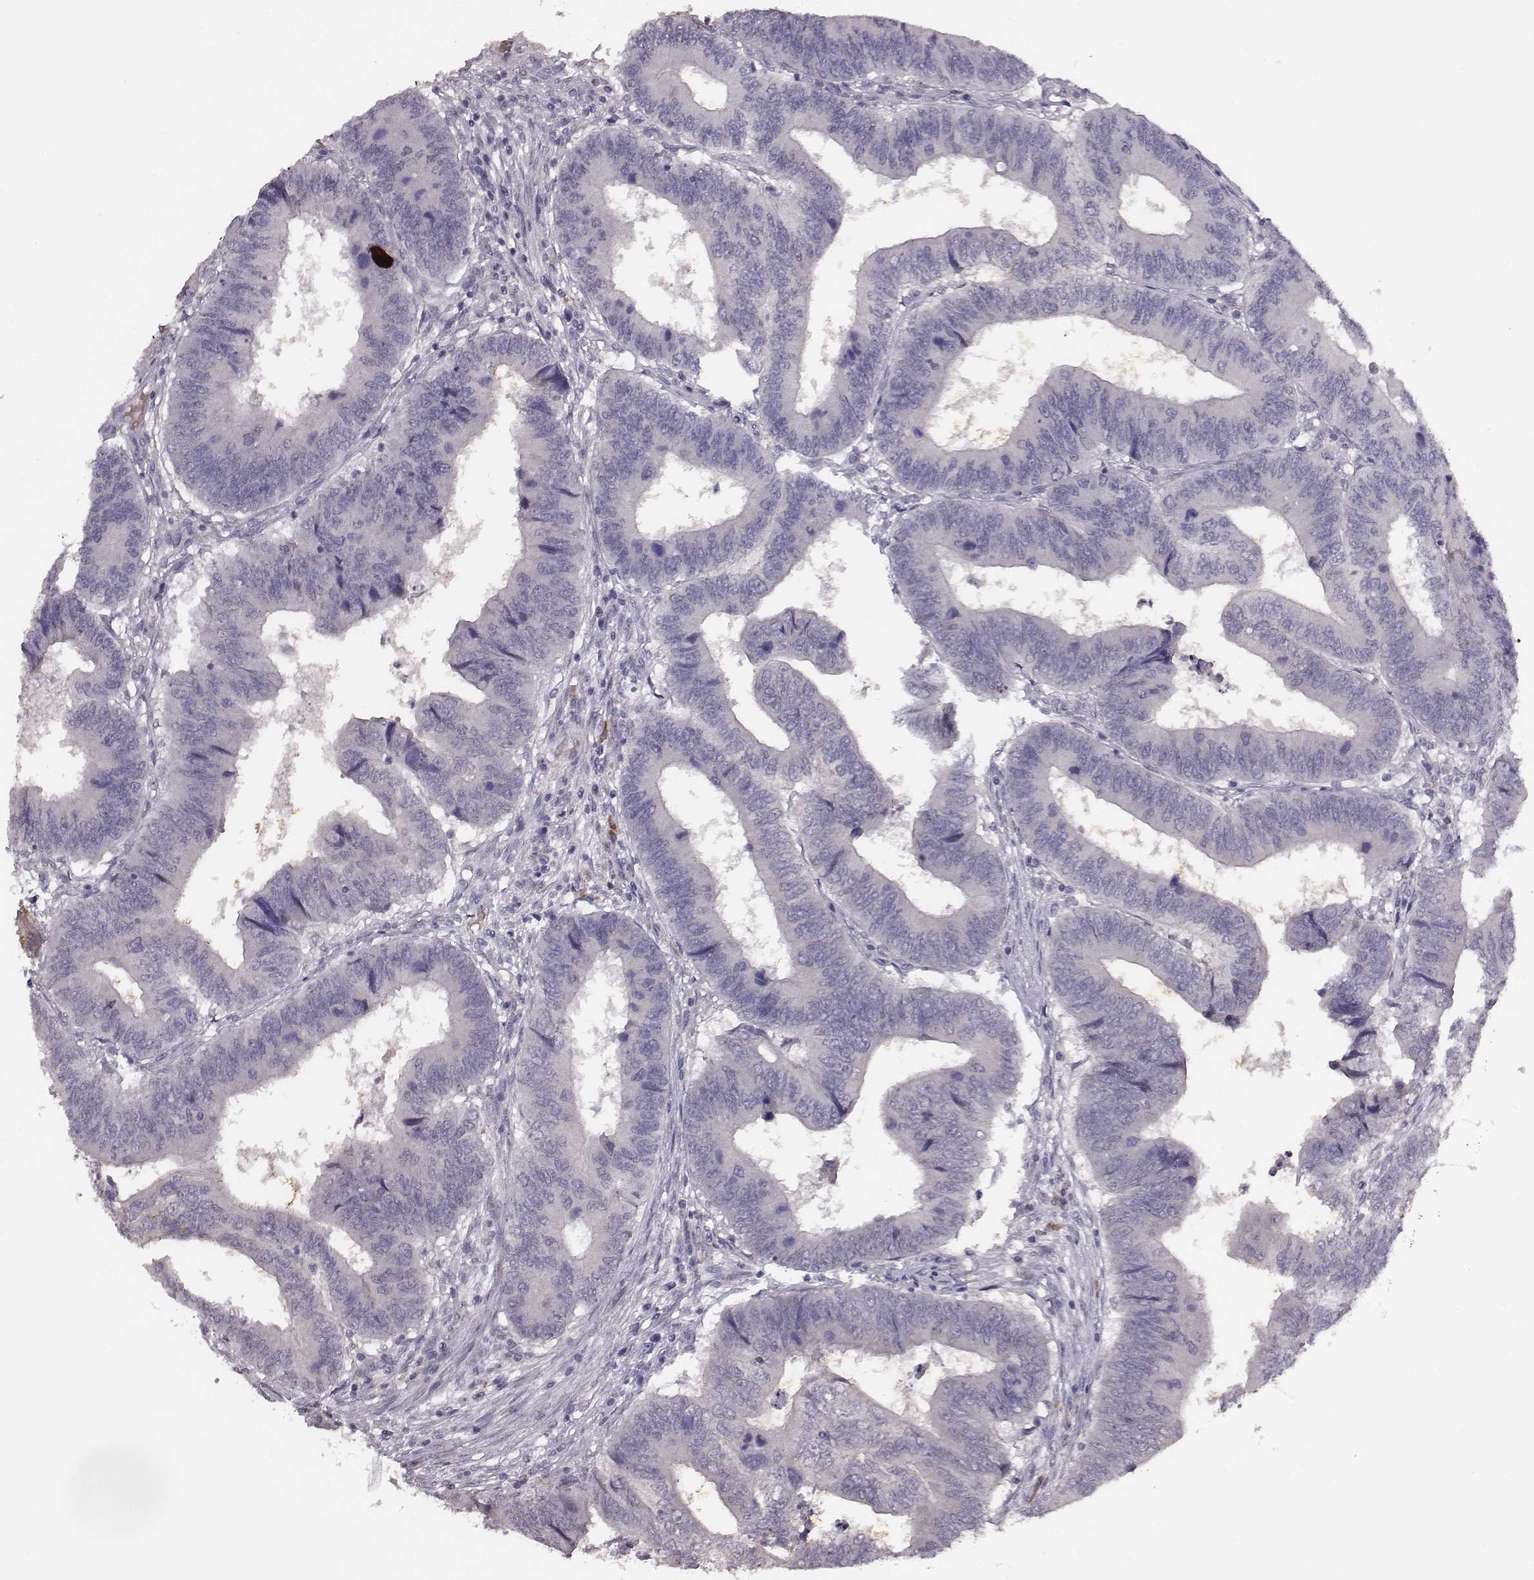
{"staining": {"intensity": "negative", "quantity": "none", "location": "none"}, "tissue": "colorectal cancer", "cell_type": "Tumor cells", "image_type": "cancer", "snomed": [{"axis": "morphology", "description": "Adenocarcinoma, NOS"}, {"axis": "topography", "description": "Colon"}], "caption": "The image displays no staining of tumor cells in adenocarcinoma (colorectal).", "gene": "SLC22A6", "patient": {"sex": "male", "age": 53}}